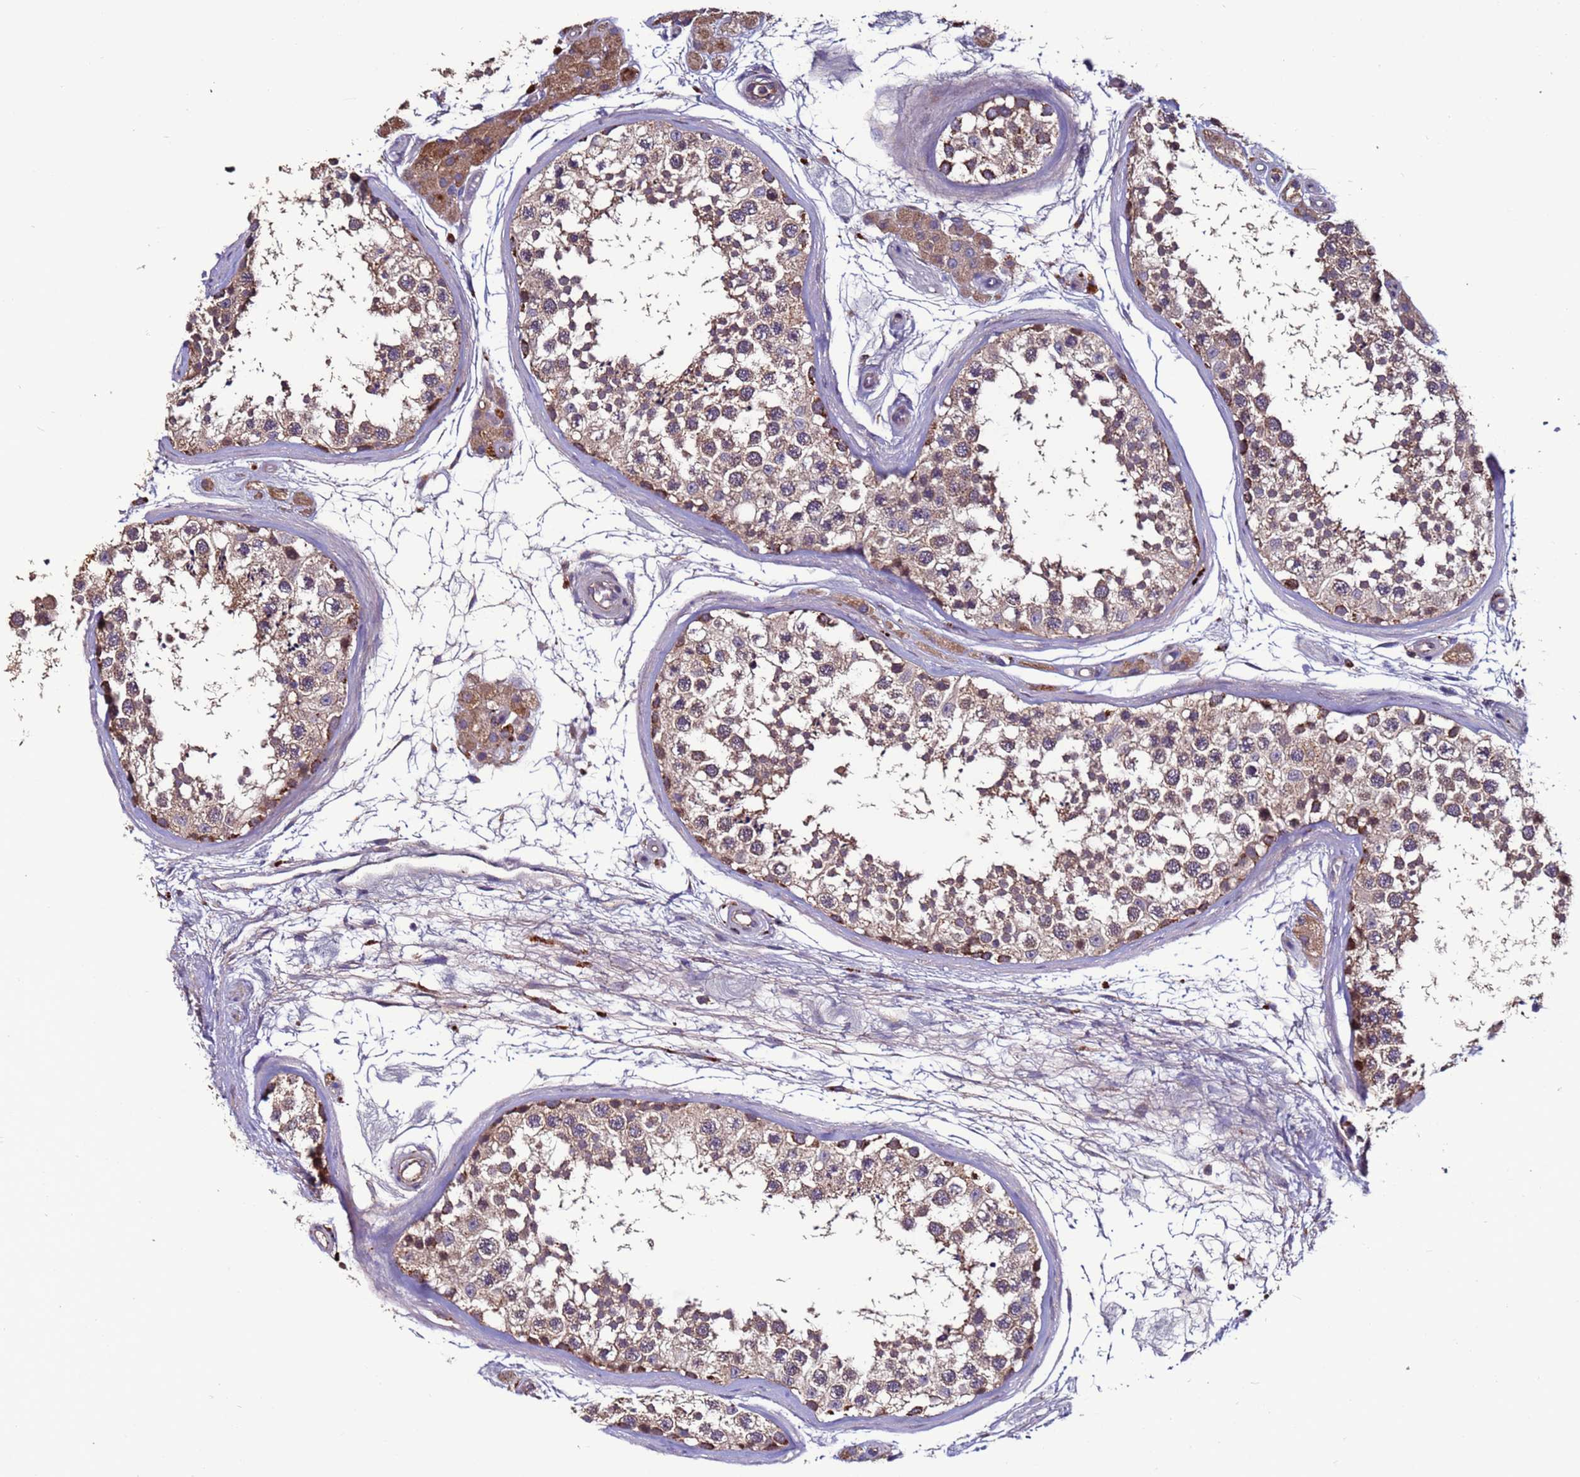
{"staining": {"intensity": "moderate", "quantity": ">75%", "location": "cytoplasmic/membranous"}, "tissue": "testis", "cell_type": "Cells in seminiferous ducts", "image_type": "normal", "snomed": [{"axis": "morphology", "description": "Normal tissue, NOS"}, {"axis": "topography", "description": "Testis"}], "caption": "This micrograph exhibits normal testis stained with immunohistochemistry (IHC) to label a protein in brown. The cytoplasmic/membranous of cells in seminiferous ducts show moderate positivity for the protein. Nuclei are counter-stained blue.", "gene": "CEP55", "patient": {"sex": "male", "age": 56}}